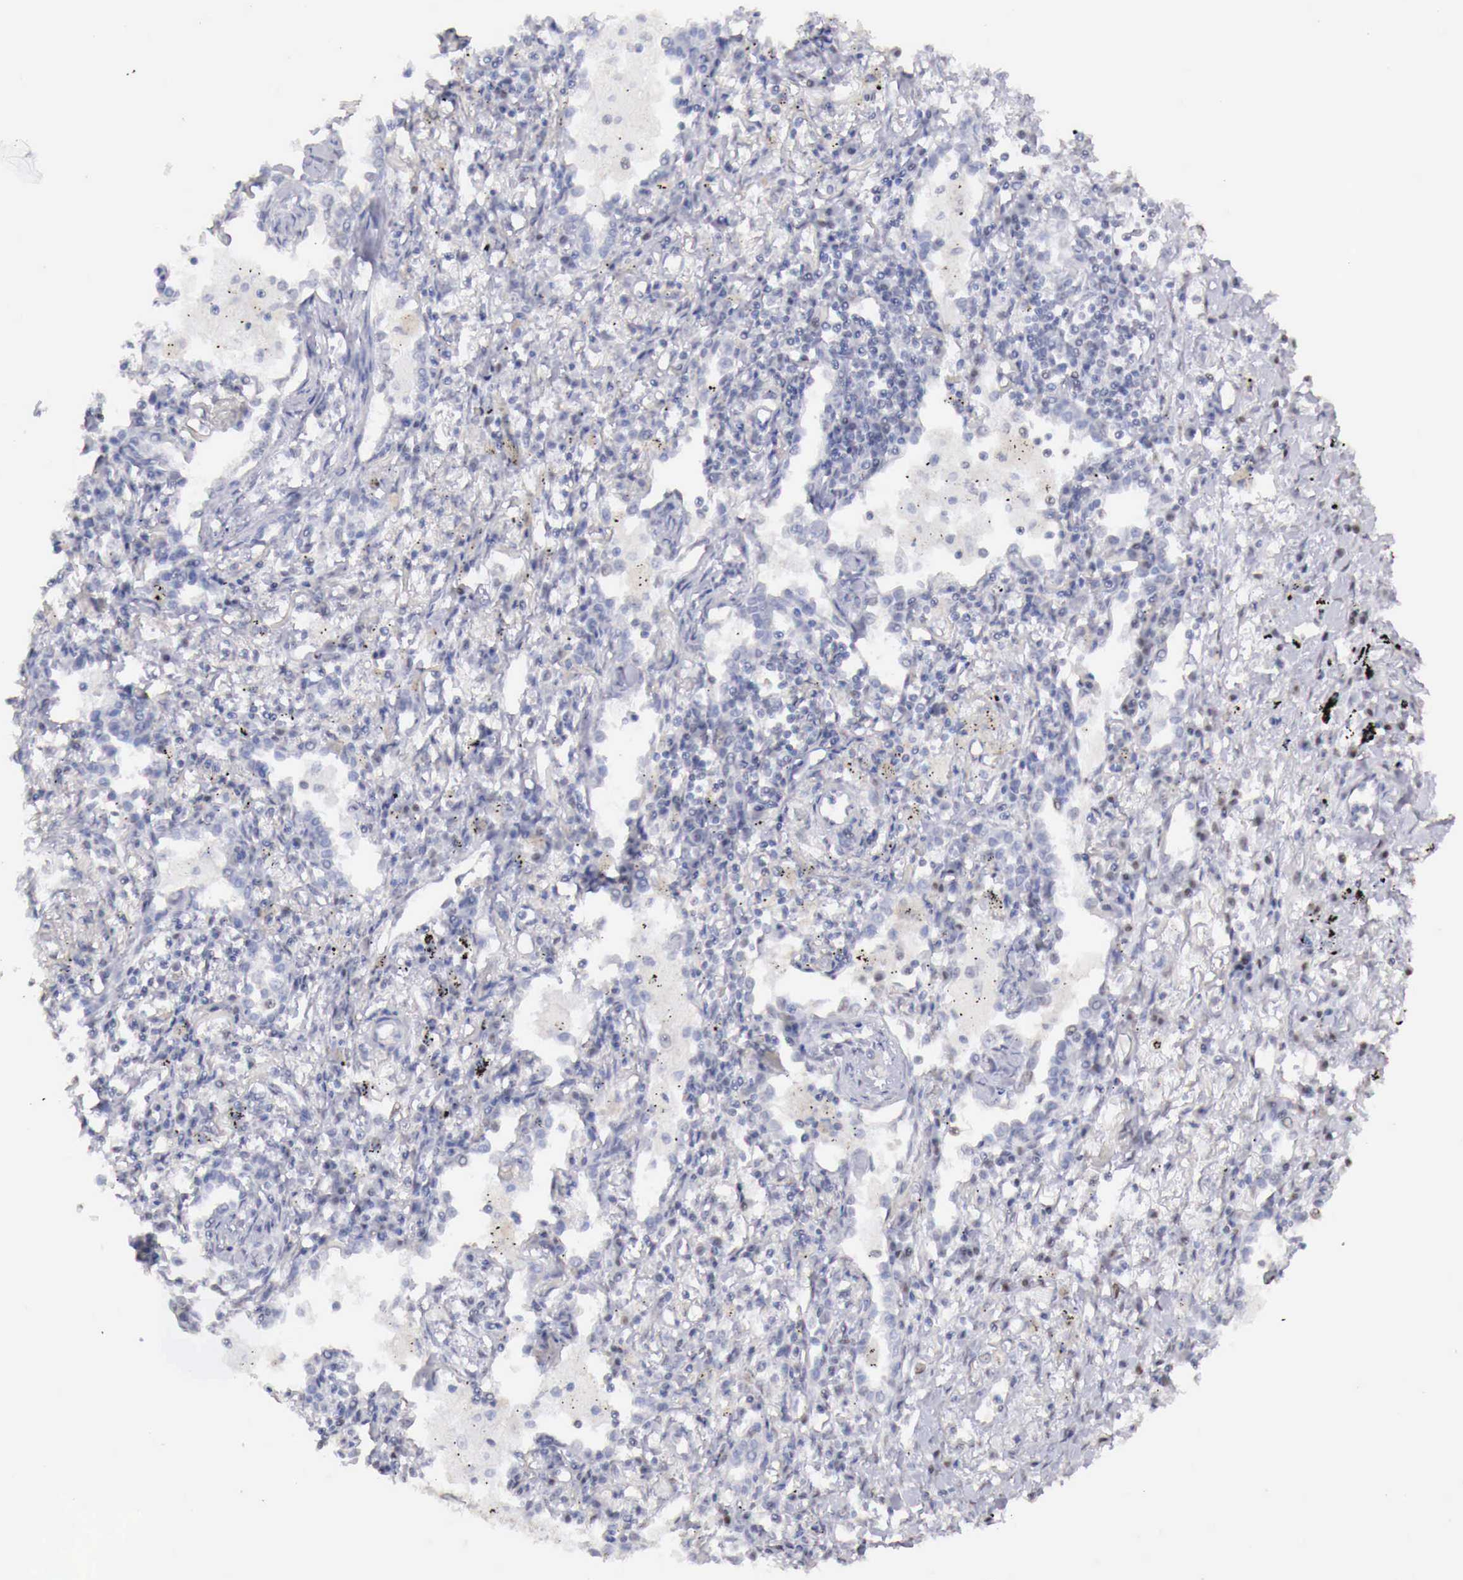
{"staining": {"intensity": "negative", "quantity": "none", "location": "none"}, "tissue": "lung cancer", "cell_type": "Tumor cells", "image_type": "cancer", "snomed": [{"axis": "morphology", "description": "Adenocarcinoma, NOS"}, {"axis": "topography", "description": "Lung"}], "caption": "Tumor cells show no significant protein staining in lung cancer (adenocarcinoma). Nuclei are stained in blue.", "gene": "UBA1", "patient": {"sex": "male", "age": 60}}